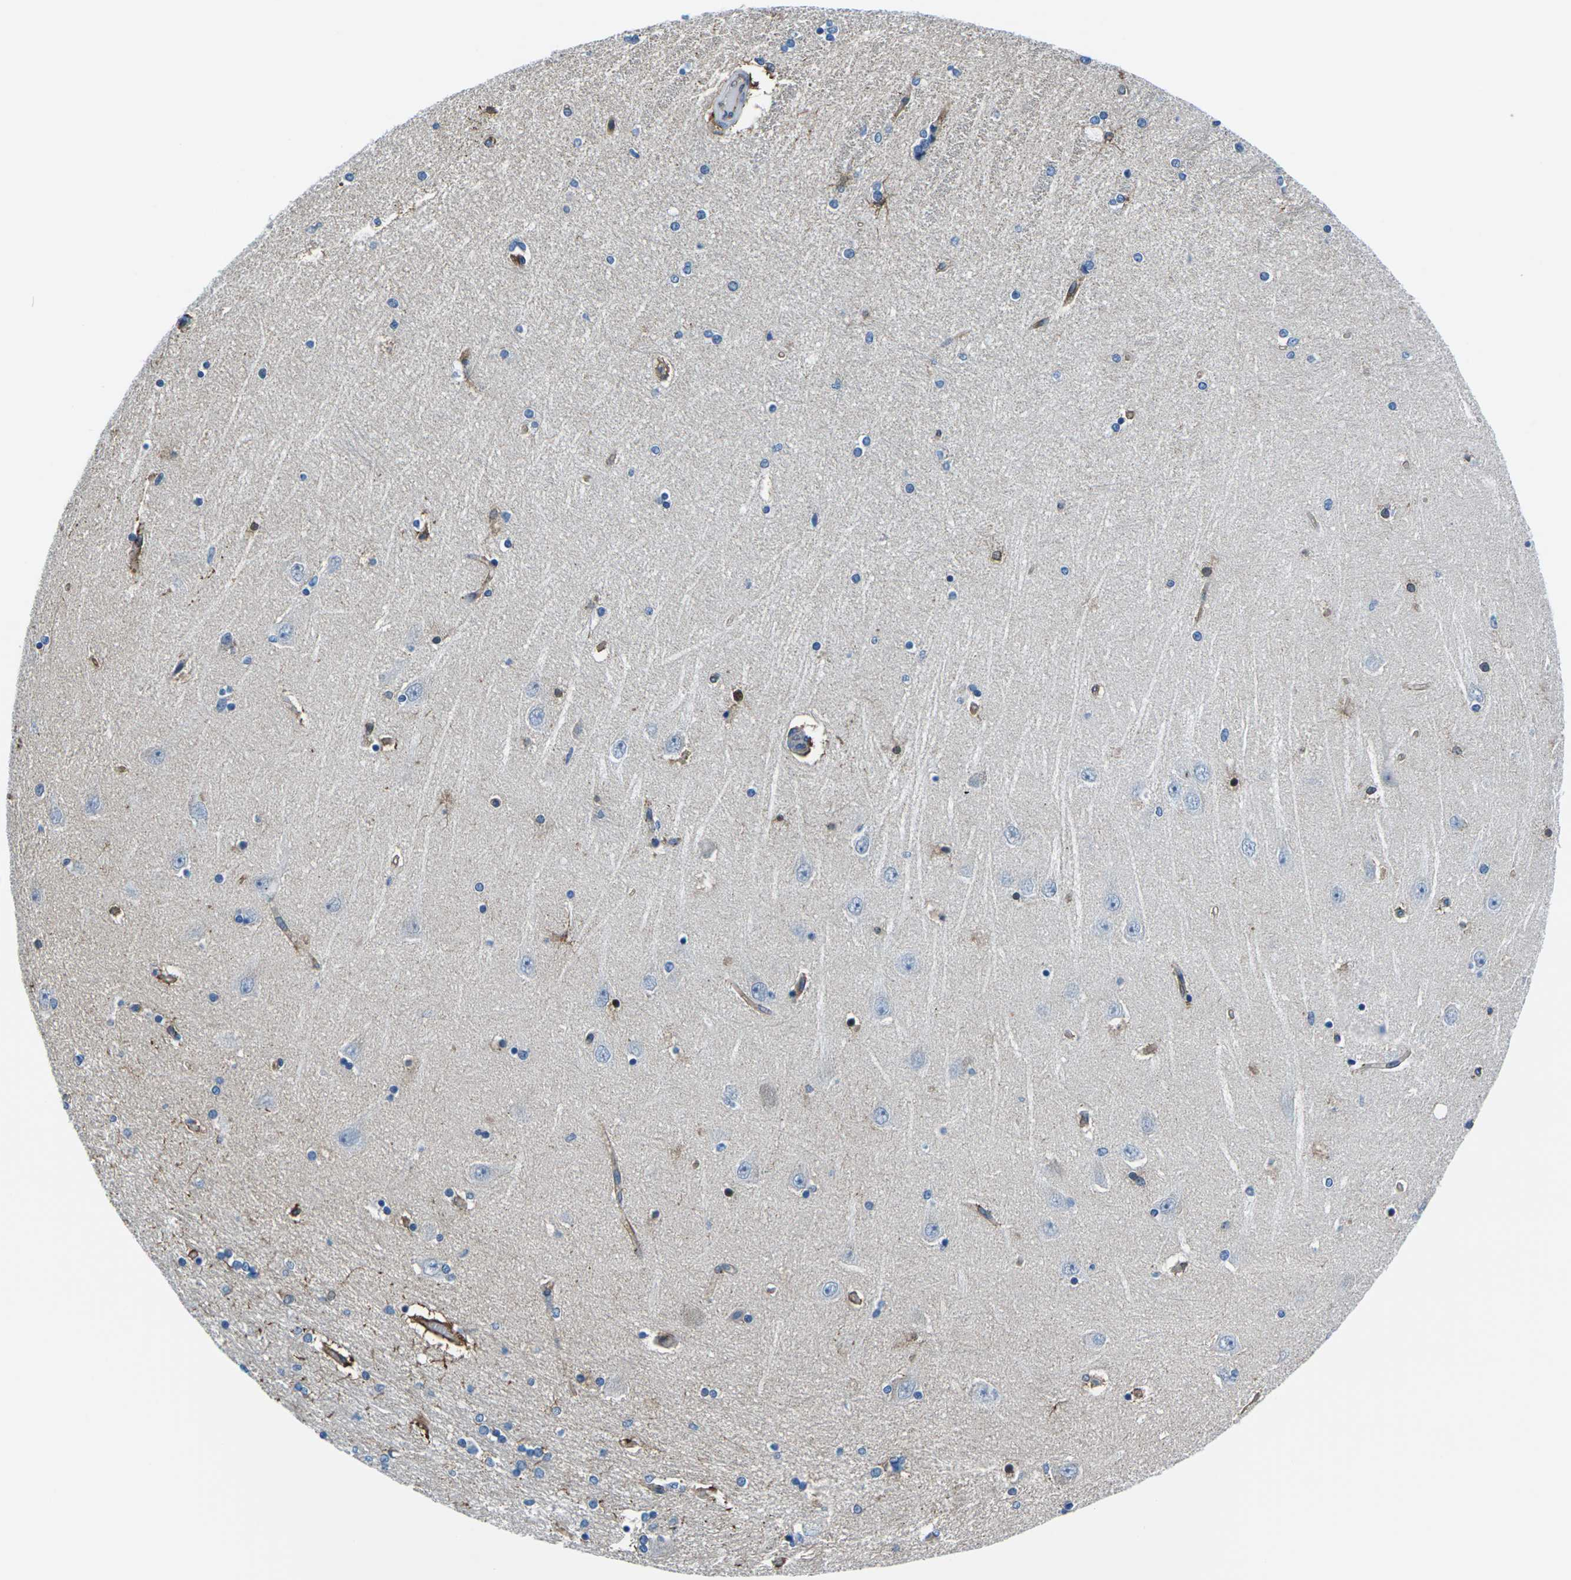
{"staining": {"intensity": "strong", "quantity": "<25%", "location": "cytoplasmic/membranous,nuclear"}, "tissue": "hippocampus", "cell_type": "Glial cells", "image_type": "normal", "snomed": [{"axis": "morphology", "description": "Normal tissue, NOS"}, {"axis": "topography", "description": "Hippocampus"}], "caption": "A brown stain labels strong cytoplasmic/membranous,nuclear expression of a protein in glial cells of benign hippocampus. Immunohistochemistry (ihc) stains the protein of interest in brown and the nuclei are stained blue.", "gene": "SOCS4", "patient": {"sex": "female", "age": 54}}